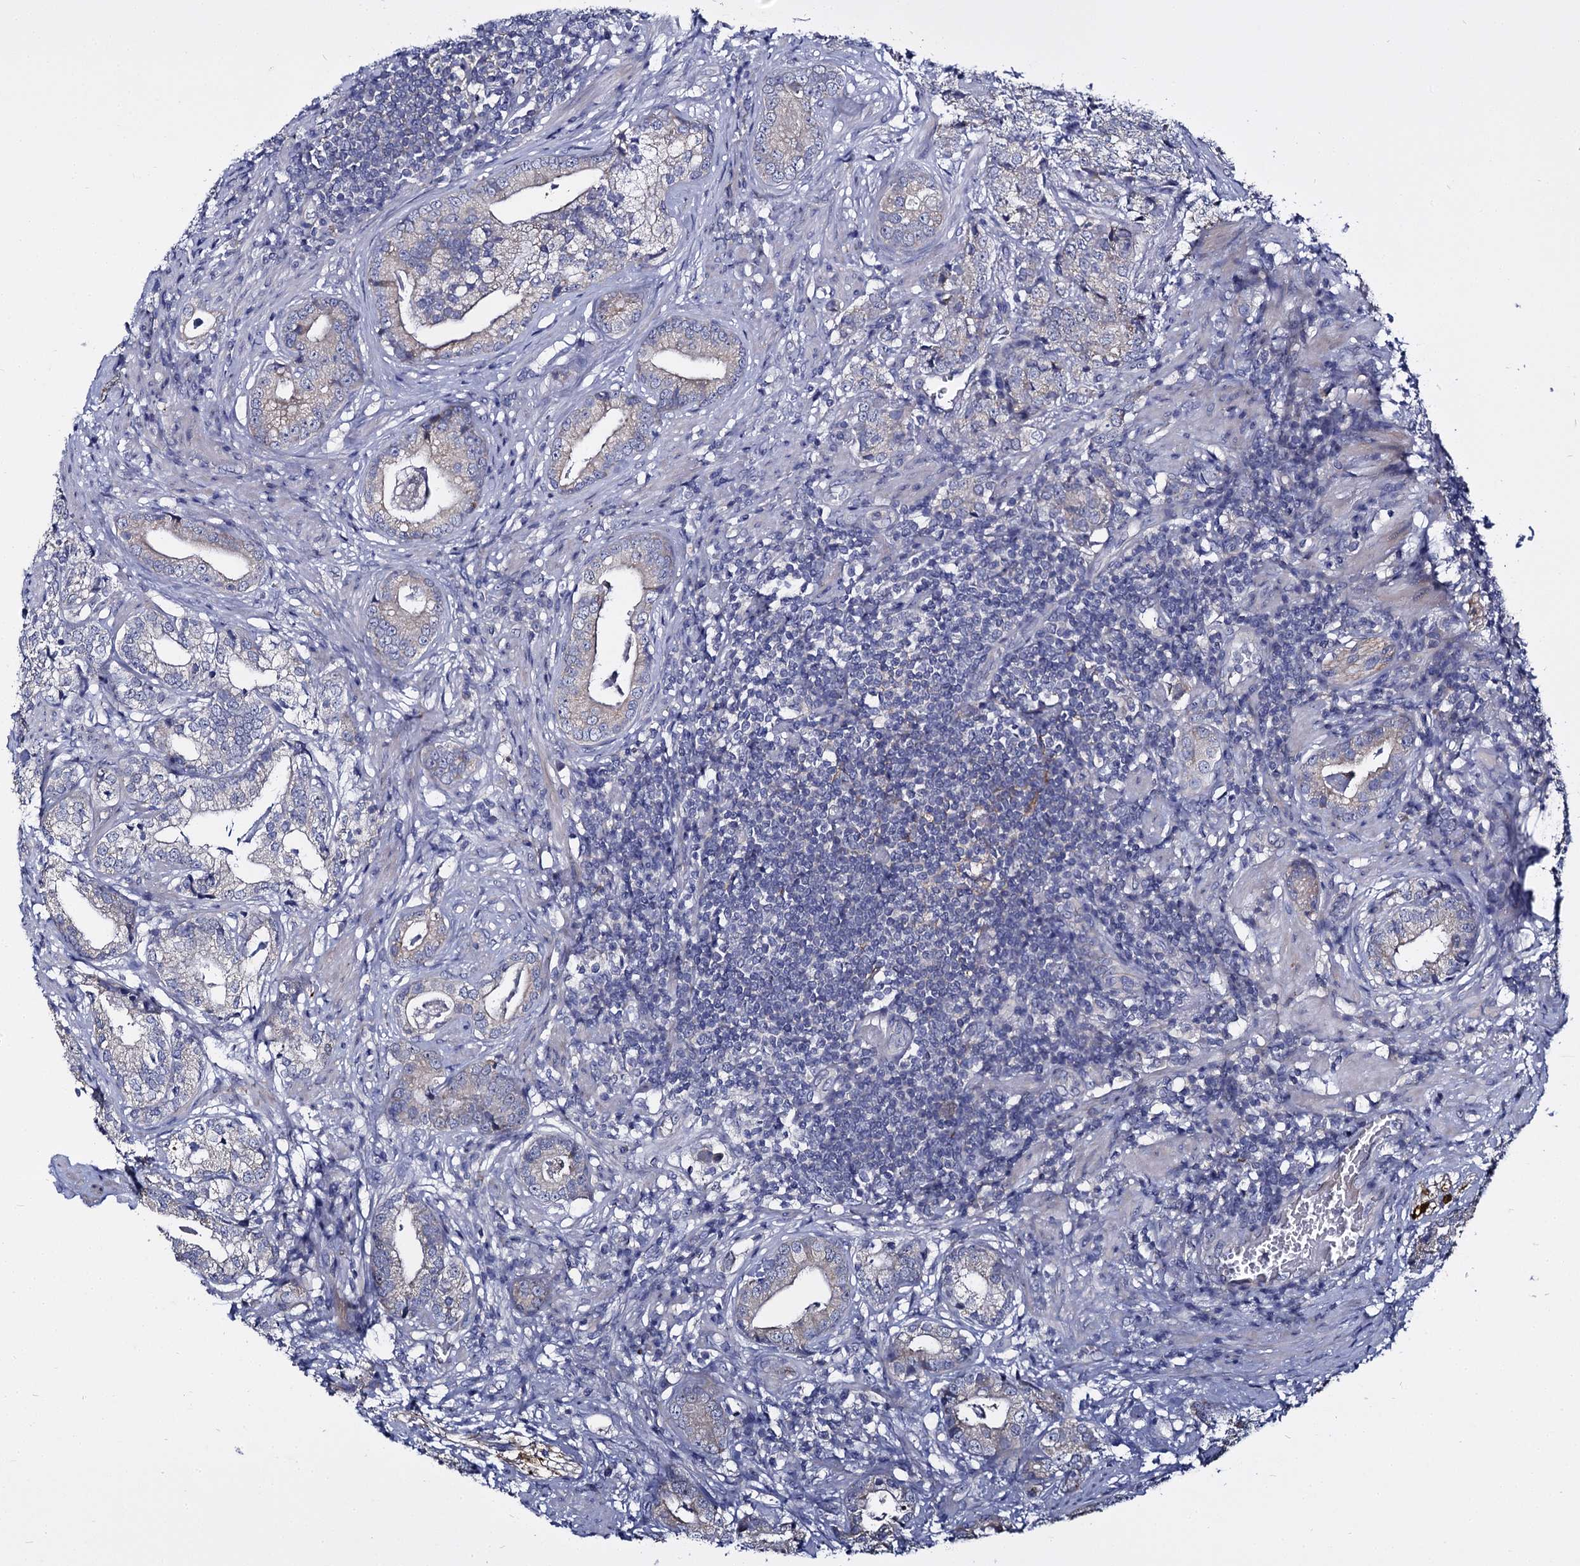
{"staining": {"intensity": "negative", "quantity": "none", "location": "none"}, "tissue": "prostate cancer", "cell_type": "Tumor cells", "image_type": "cancer", "snomed": [{"axis": "morphology", "description": "Adenocarcinoma, High grade"}, {"axis": "topography", "description": "Prostate"}], "caption": "This image is of prostate cancer (adenocarcinoma (high-grade)) stained with immunohistochemistry (IHC) to label a protein in brown with the nuclei are counter-stained blue. There is no staining in tumor cells. (DAB IHC, high magnification).", "gene": "PANX2", "patient": {"sex": "male", "age": 69}}